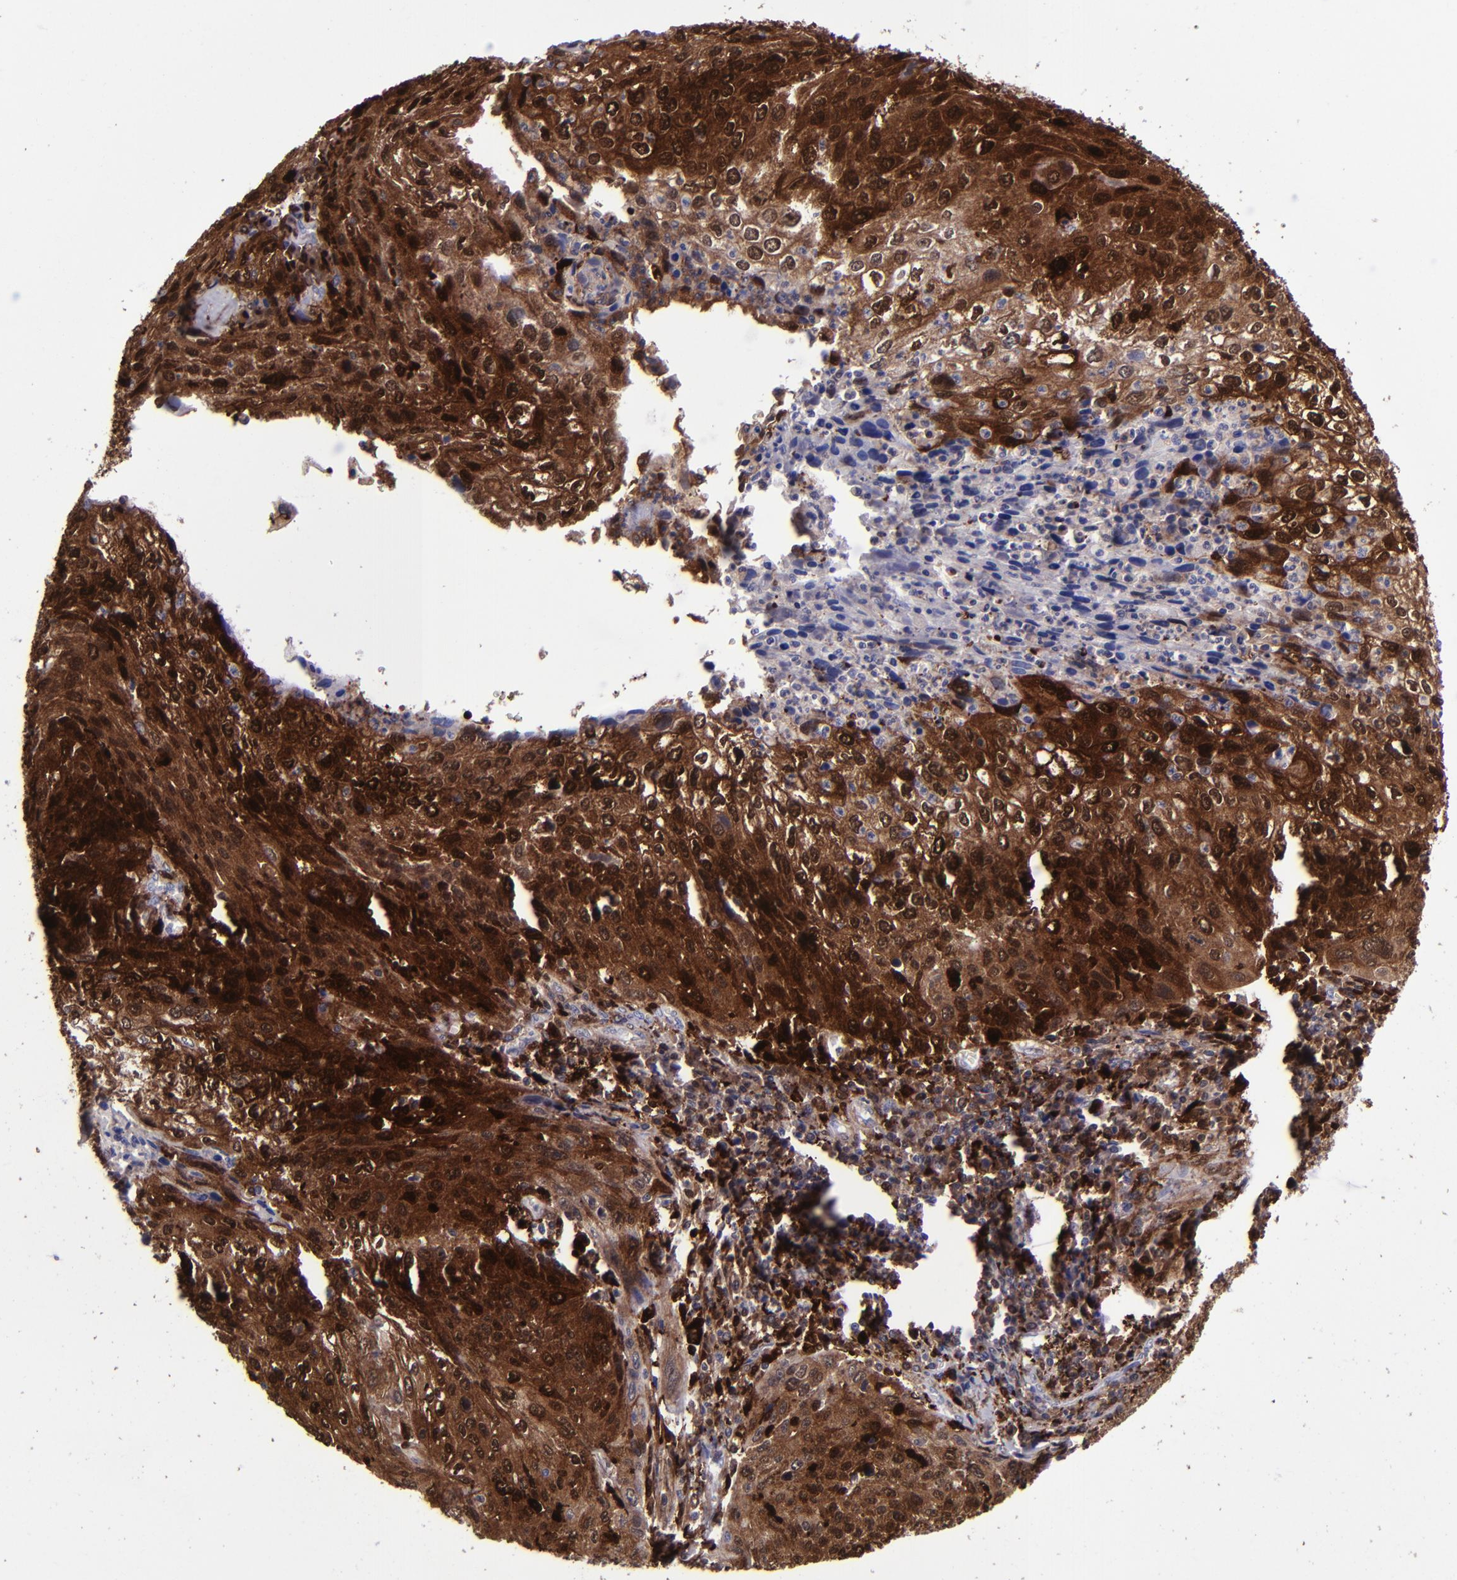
{"staining": {"intensity": "strong", "quantity": ">75%", "location": "cytoplasmic/membranous,nuclear"}, "tissue": "cervical cancer", "cell_type": "Tumor cells", "image_type": "cancer", "snomed": [{"axis": "morphology", "description": "Squamous cell carcinoma, NOS"}, {"axis": "topography", "description": "Cervix"}], "caption": "IHC of cervical cancer demonstrates high levels of strong cytoplasmic/membranous and nuclear staining in approximately >75% of tumor cells.", "gene": "TYMP", "patient": {"sex": "female", "age": 32}}